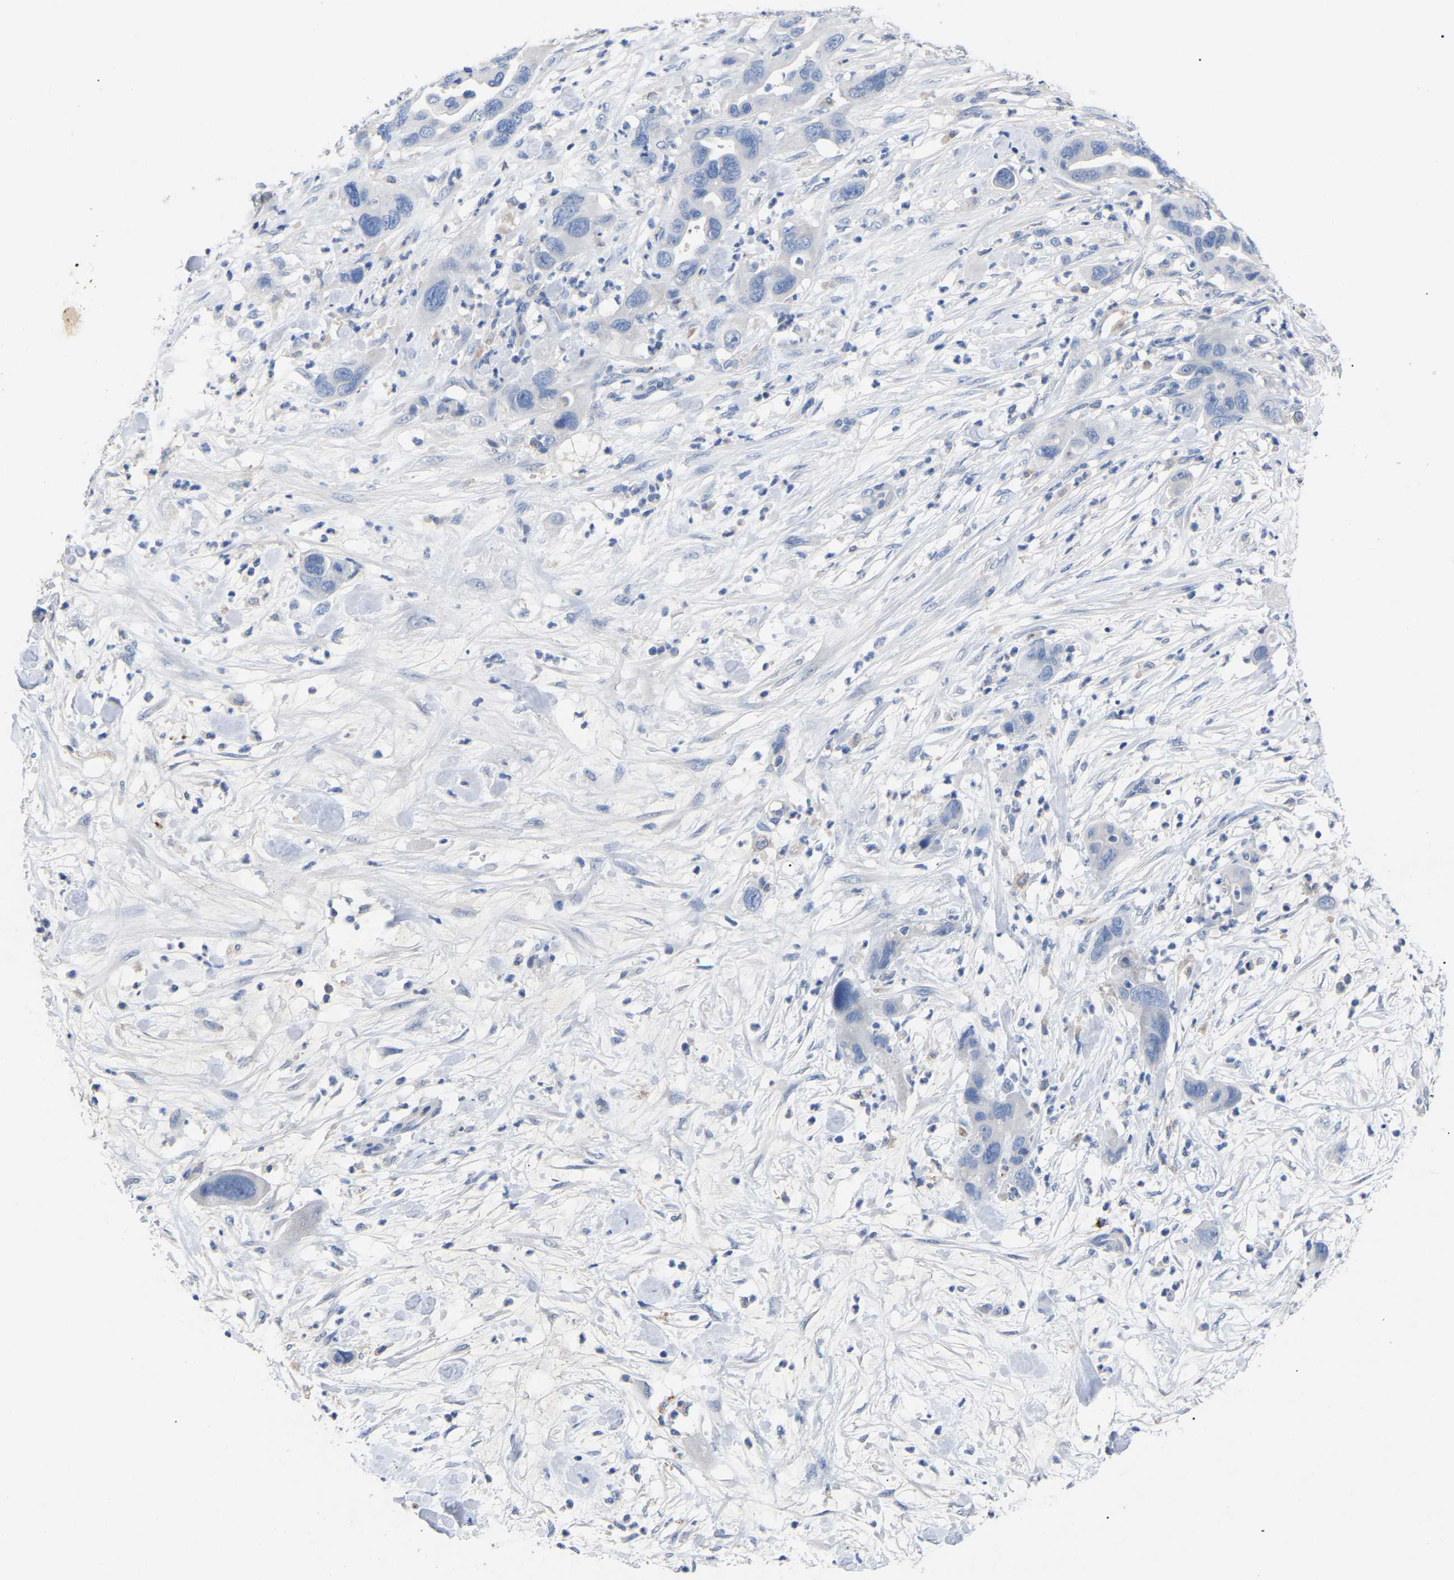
{"staining": {"intensity": "negative", "quantity": "none", "location": "none"}, "tissue": "pancreatic cancer", "cell_type": "Tumor cells", "image_type": "cancer", "snomed": [{"axis": "morphology", "description": "Adenocarcinoma, NOS"}, {"axis": "topography", "description": "Pancreas"}], "caption": "Adenocarcinoma (pancreatic) stained for a protein using immunohistochemistry demonstrates no staining tumor cells.", "gene": "SMPD2", "patient": {"sex": "female", "age": 71}}